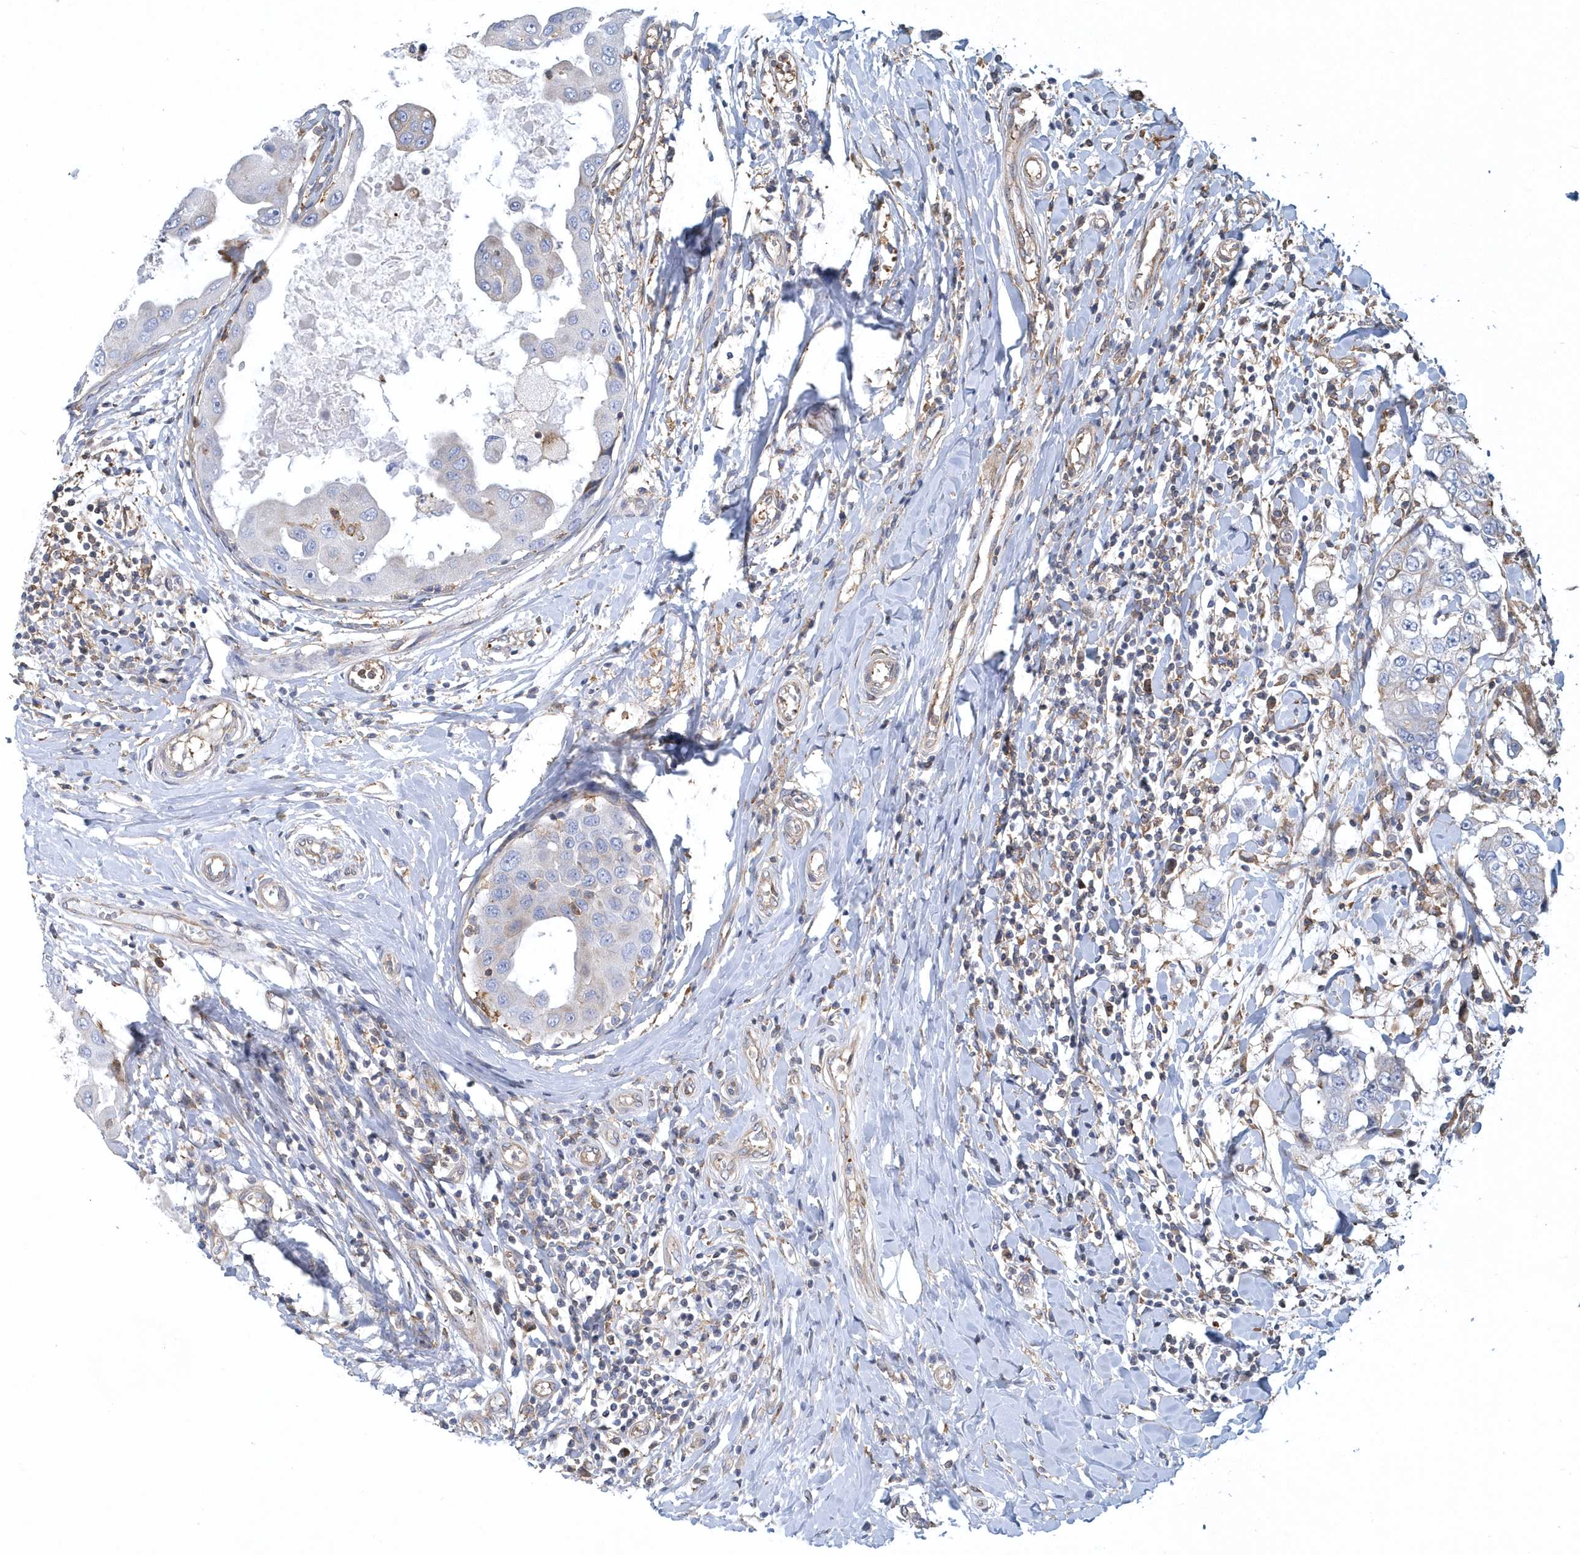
{"staining": {"intensity": "negative", "quantity": "none", "location": "none"}, "tissue": "breast cancer", "cell_type": "Tumor cells", "image_type": "cancer", "snomed": [{"axis": "morphology", "description": "Duct carcinoma"}, {"axis": "topography", "description": "Breast"}], "caption": "The image reveals no significant expression in tumor cells of breast cancer.", "gene": "ARAP2", "patient": {"sex": "female", "age": 27}}